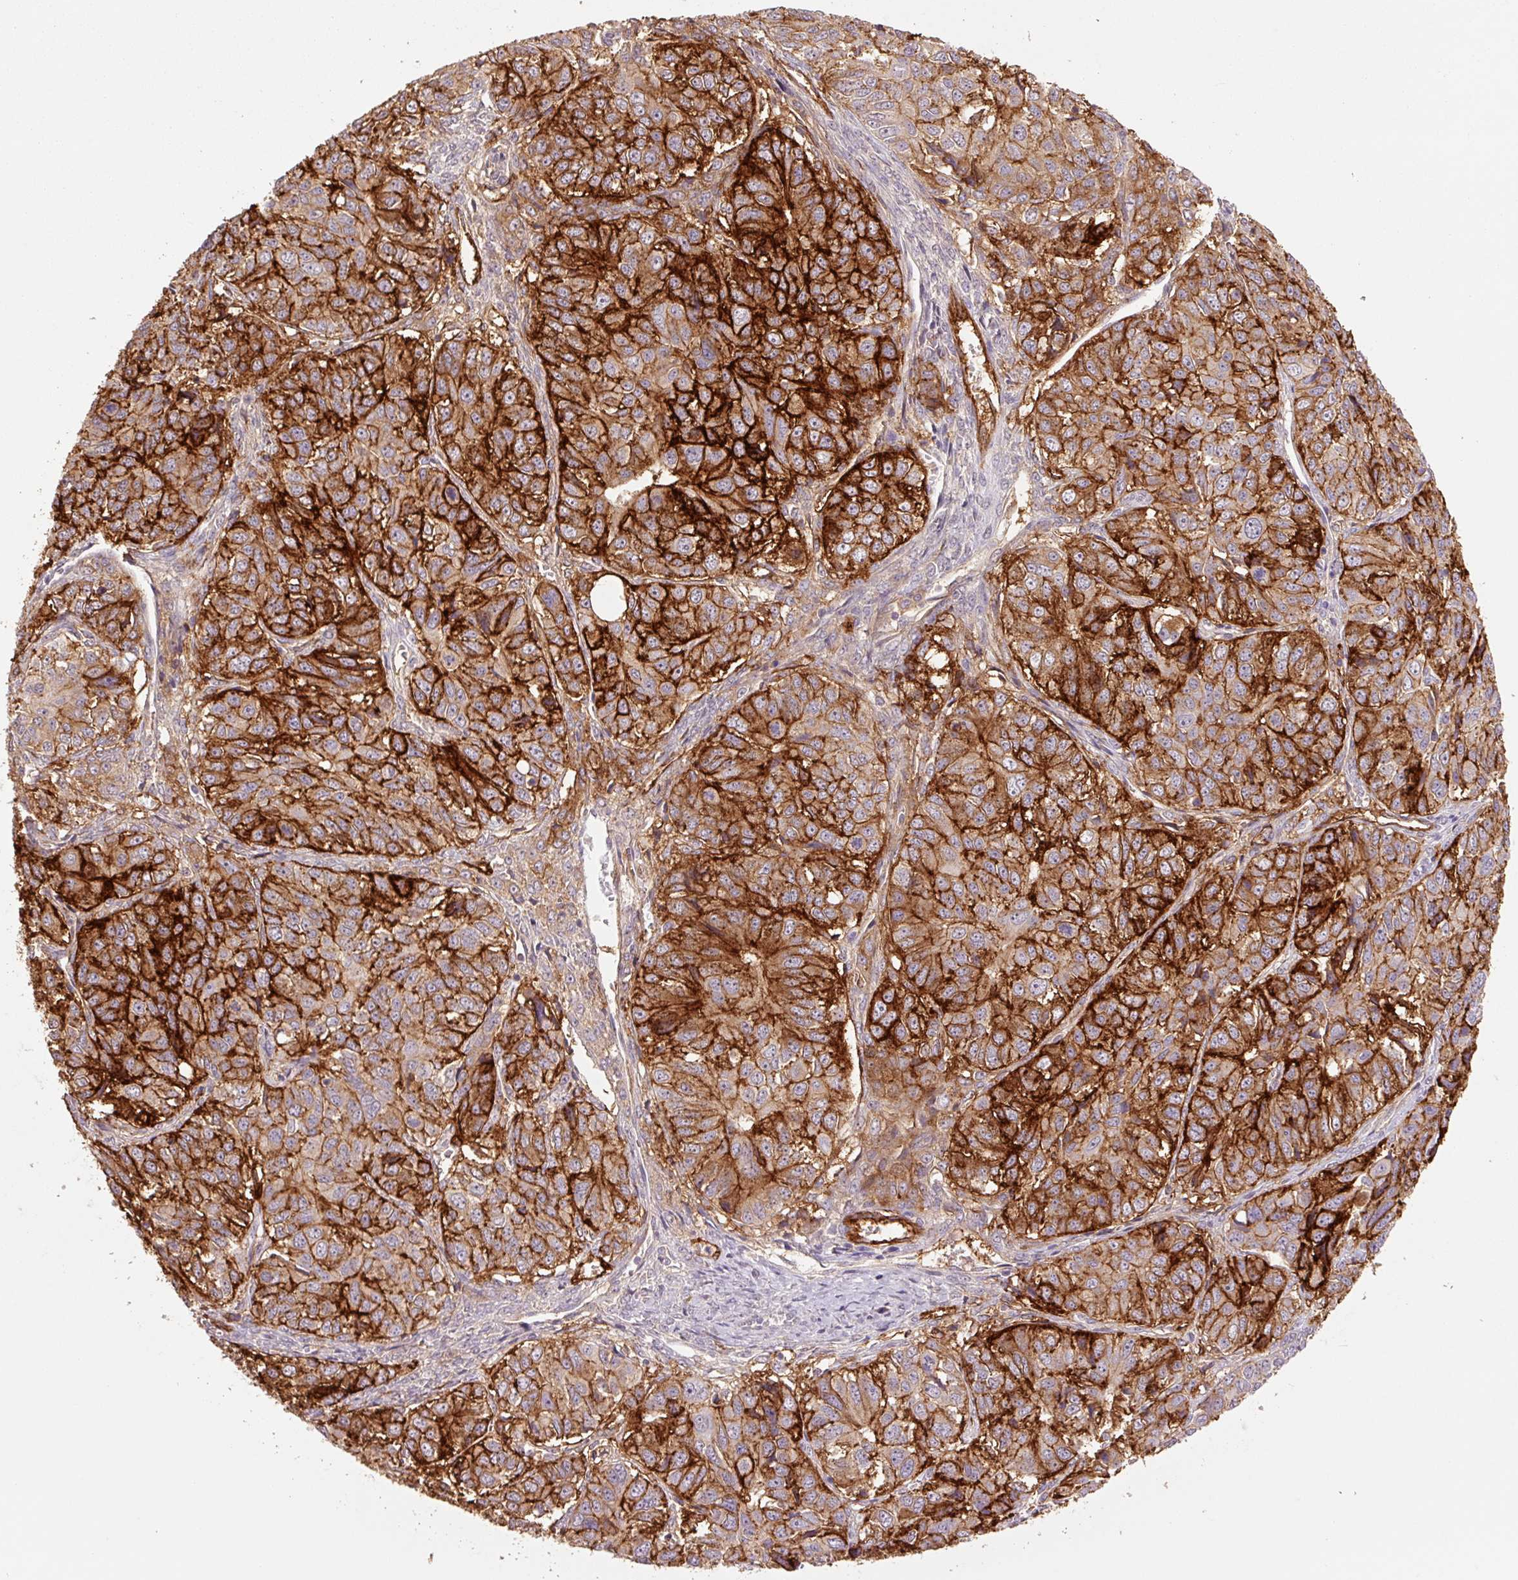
{"staining": {"intensity": "strong", "quantity": ">75%", "location": "cytoplasmic/membranous"}, "tissue": "ovarian cancer", "cell_type": "Tumor cells", "image_type": "cancer", "snomed": [{"axis": "morphology", "description": "Carcinoma, endometroid"}, {"axis": "topography", "description": "Ovary"}], "caption": "Immunohistochemistry (IHC) of endometroid carcinoma (ovarian) shows high levels of strong cytoplasmic/membranous expression in about >75% of tumor cells. (brown staining indicates protein expression, while blue staining denotes nuclei).", "gene": "SLC1A4", "patient": {"sex": "female", "age": 51}}